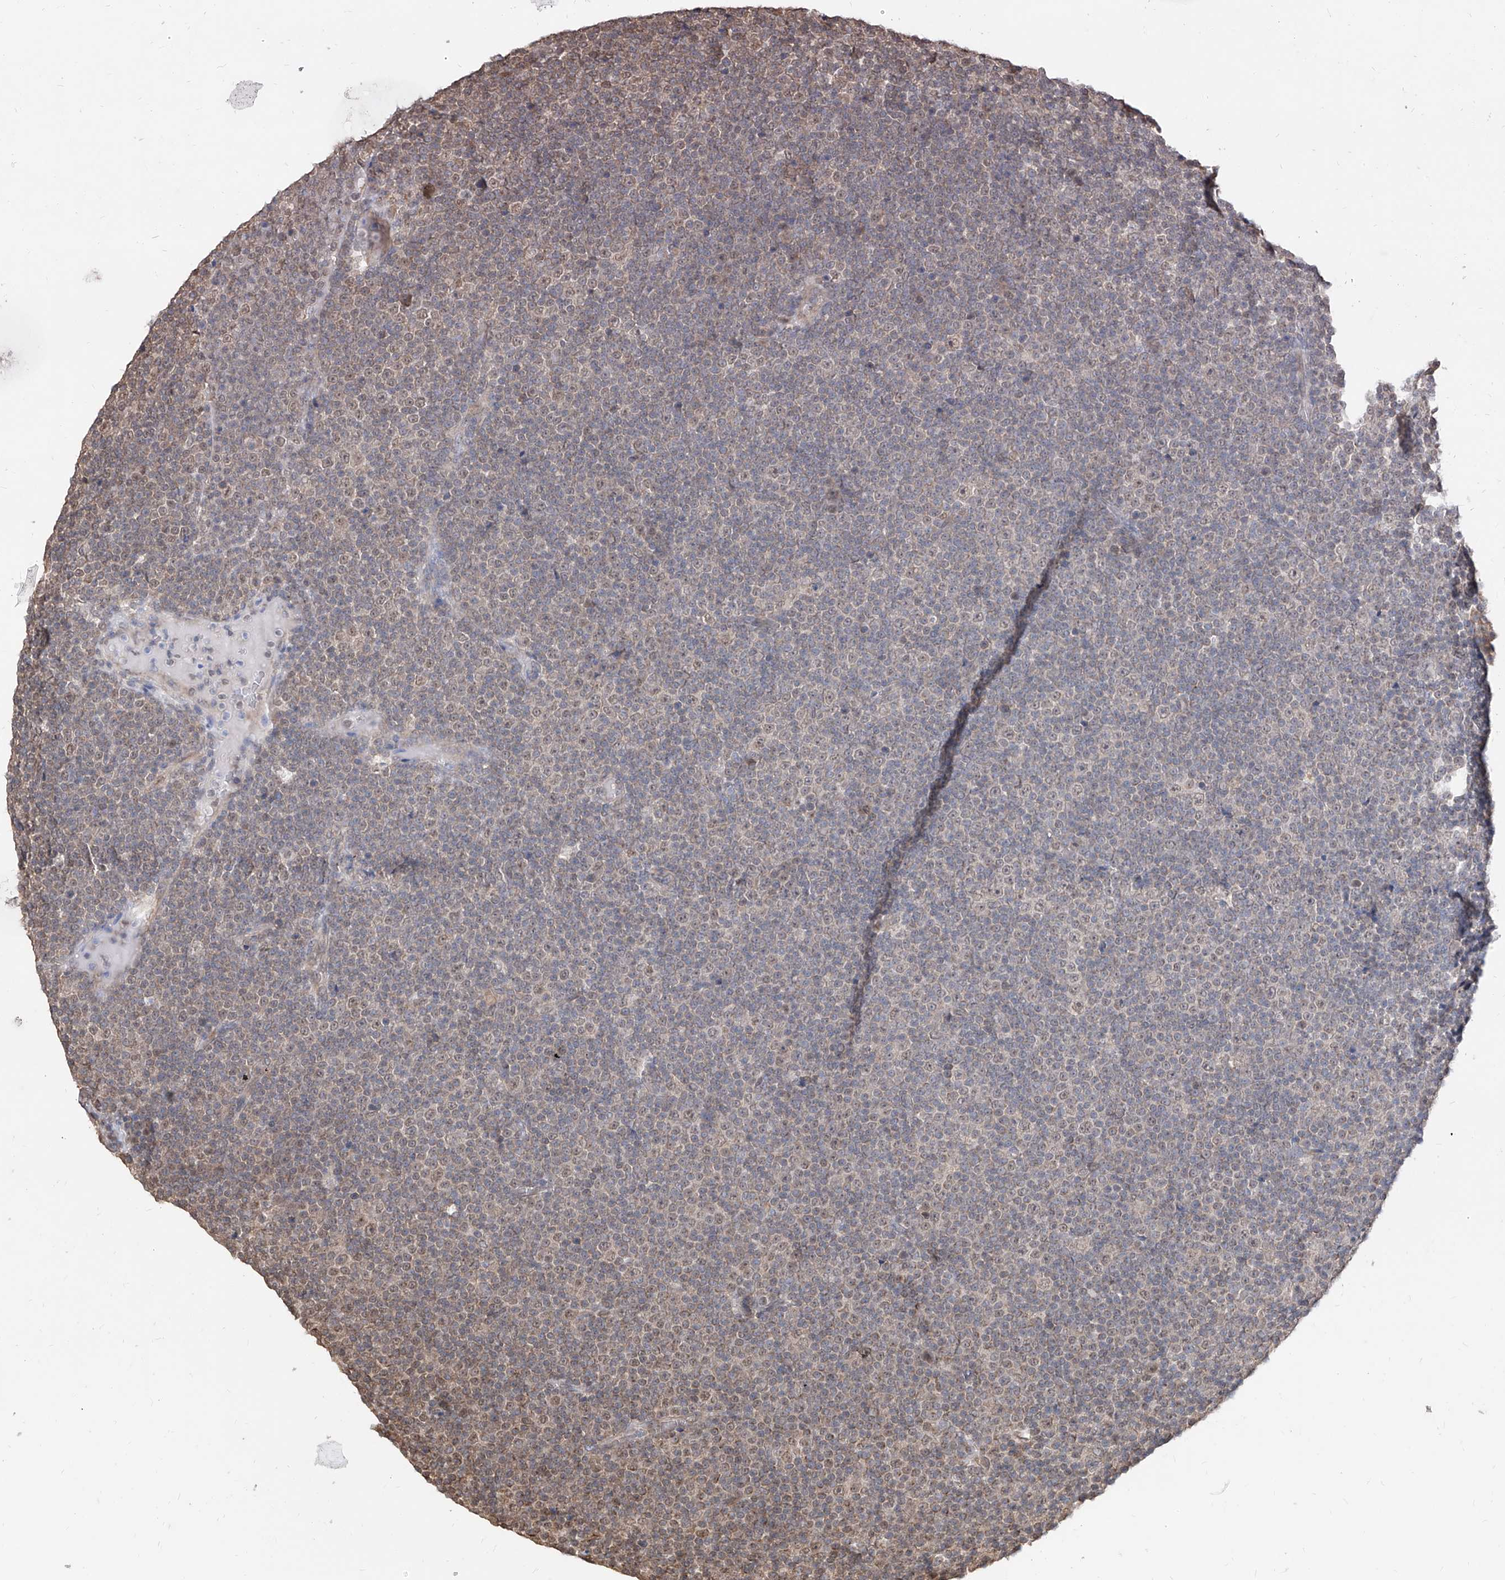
{"staining": {"intensity": "weak", "quantity": "<25%", "location": "nuclear"}, "tissue": "lymphoma", "cell_type": "Tumor cells", "image_type": "cancer", "snomed": [{"axis": "morphology", "description": "Malignant lymphoma, non-Hodgkin's type, Low grade"}, {"axis": "topography", "description": "Lymph node"}], "caption": "Tumor cells show no significant protein expression in low-grade malignant lymphoma, non-Hodgkin's type.", "gene": "C8orf82", "patient": {"sex": "female", "age": 67}}